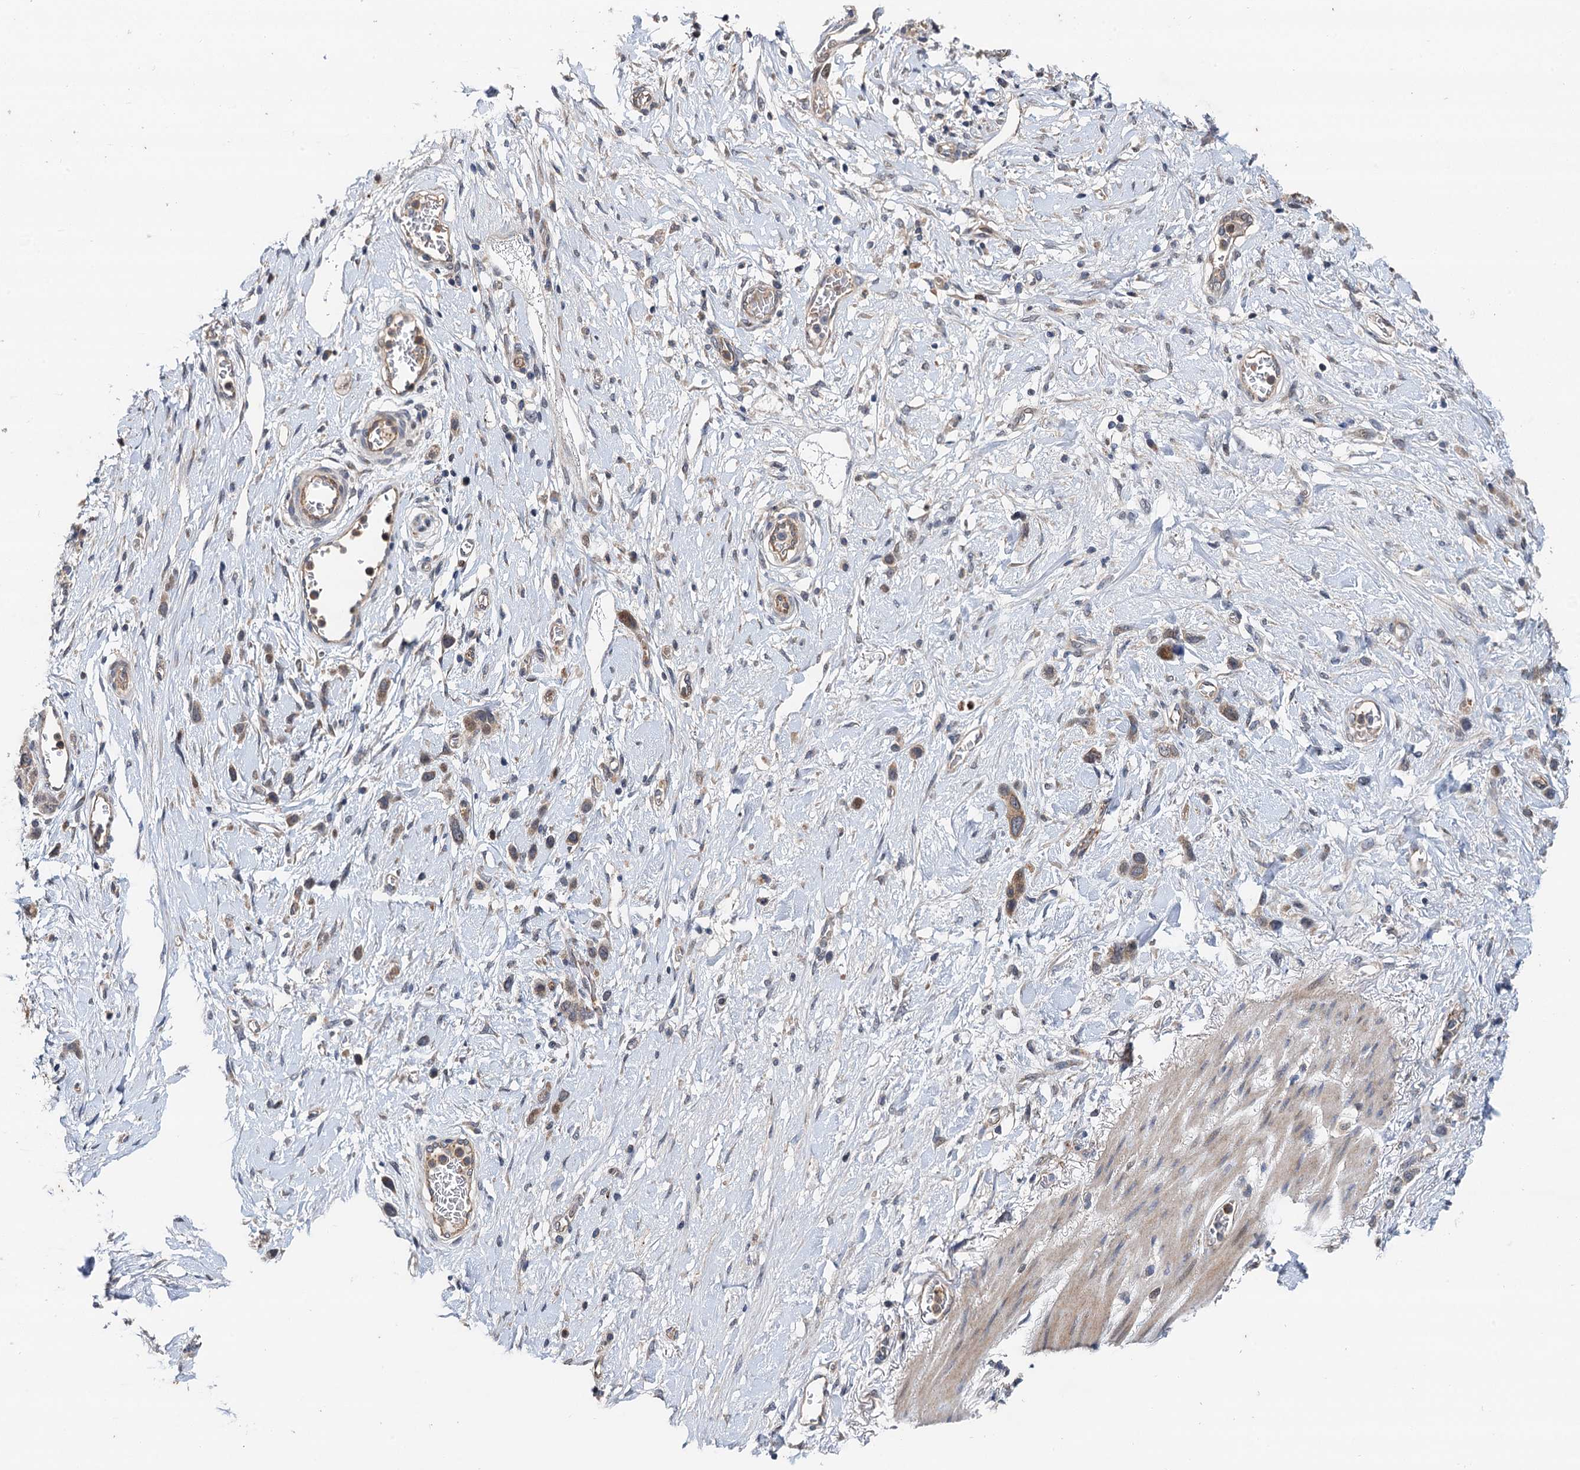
{"staining": {"intensity": "weak", "quantity": ">75%", "location": "cytoplasmic/membranous"}, "tissue": "stomach cancer", "cell_type": "Tumor cells", "image_type": "cancer", "snomed": [{"axis": "morphology", "description": "Adenocarcinoma, NOS"}, {"axis": "morphology", "description": "Adenocarcinoma, High grade"}, {"axis": "topography", "description": "Stomach, upper"}, {"axis": "topography", "description": "Stomach, lower"}], "caption": "Stomach cancer was stained to show a protein in brown. There is low levels of weak cytoplasmic/membranous positivity in about >75% of tumor cells.", "gene": "NLRP10", "patient": {"sex": "female", "age": 65}}